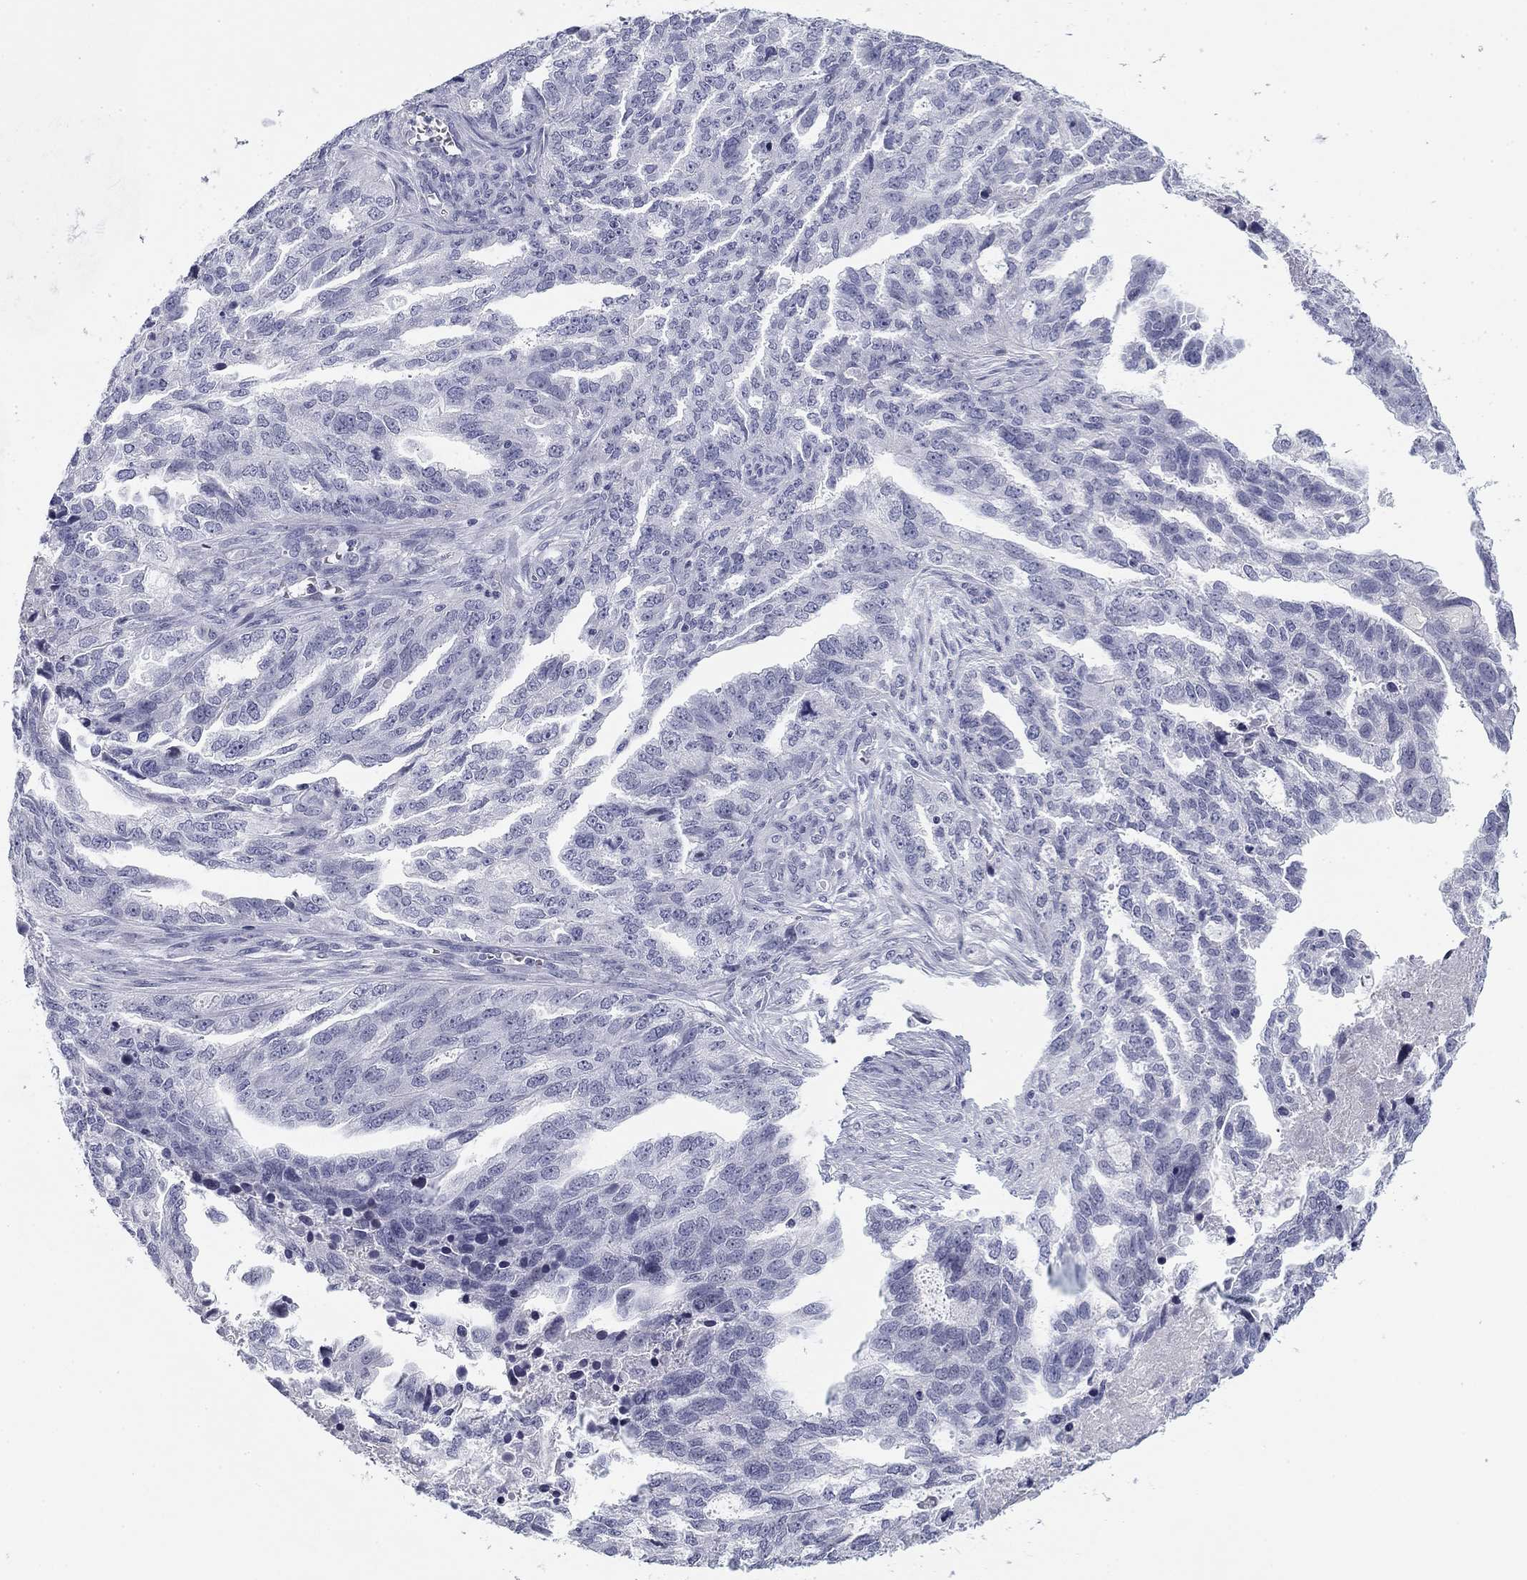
{"staining": {"intensity": "negative", "quantity": "none", "location": "none"}, "tissue": "ovarian cancer", "cell_type": "Tumor cells", "image_type": "cancer", "snomed": [{"axis": "morphology", "description": "Cystadenocarcinoma, serous, NOS"}, {"axis": "topography", "description": "Ovary"}], "caption": "IHC of serous cystadenocarcinoma (ovarian) exhibits no positivity in tumor cells.", "gene": "PRPH", "patient": {"sex": "female", "age": 51}}